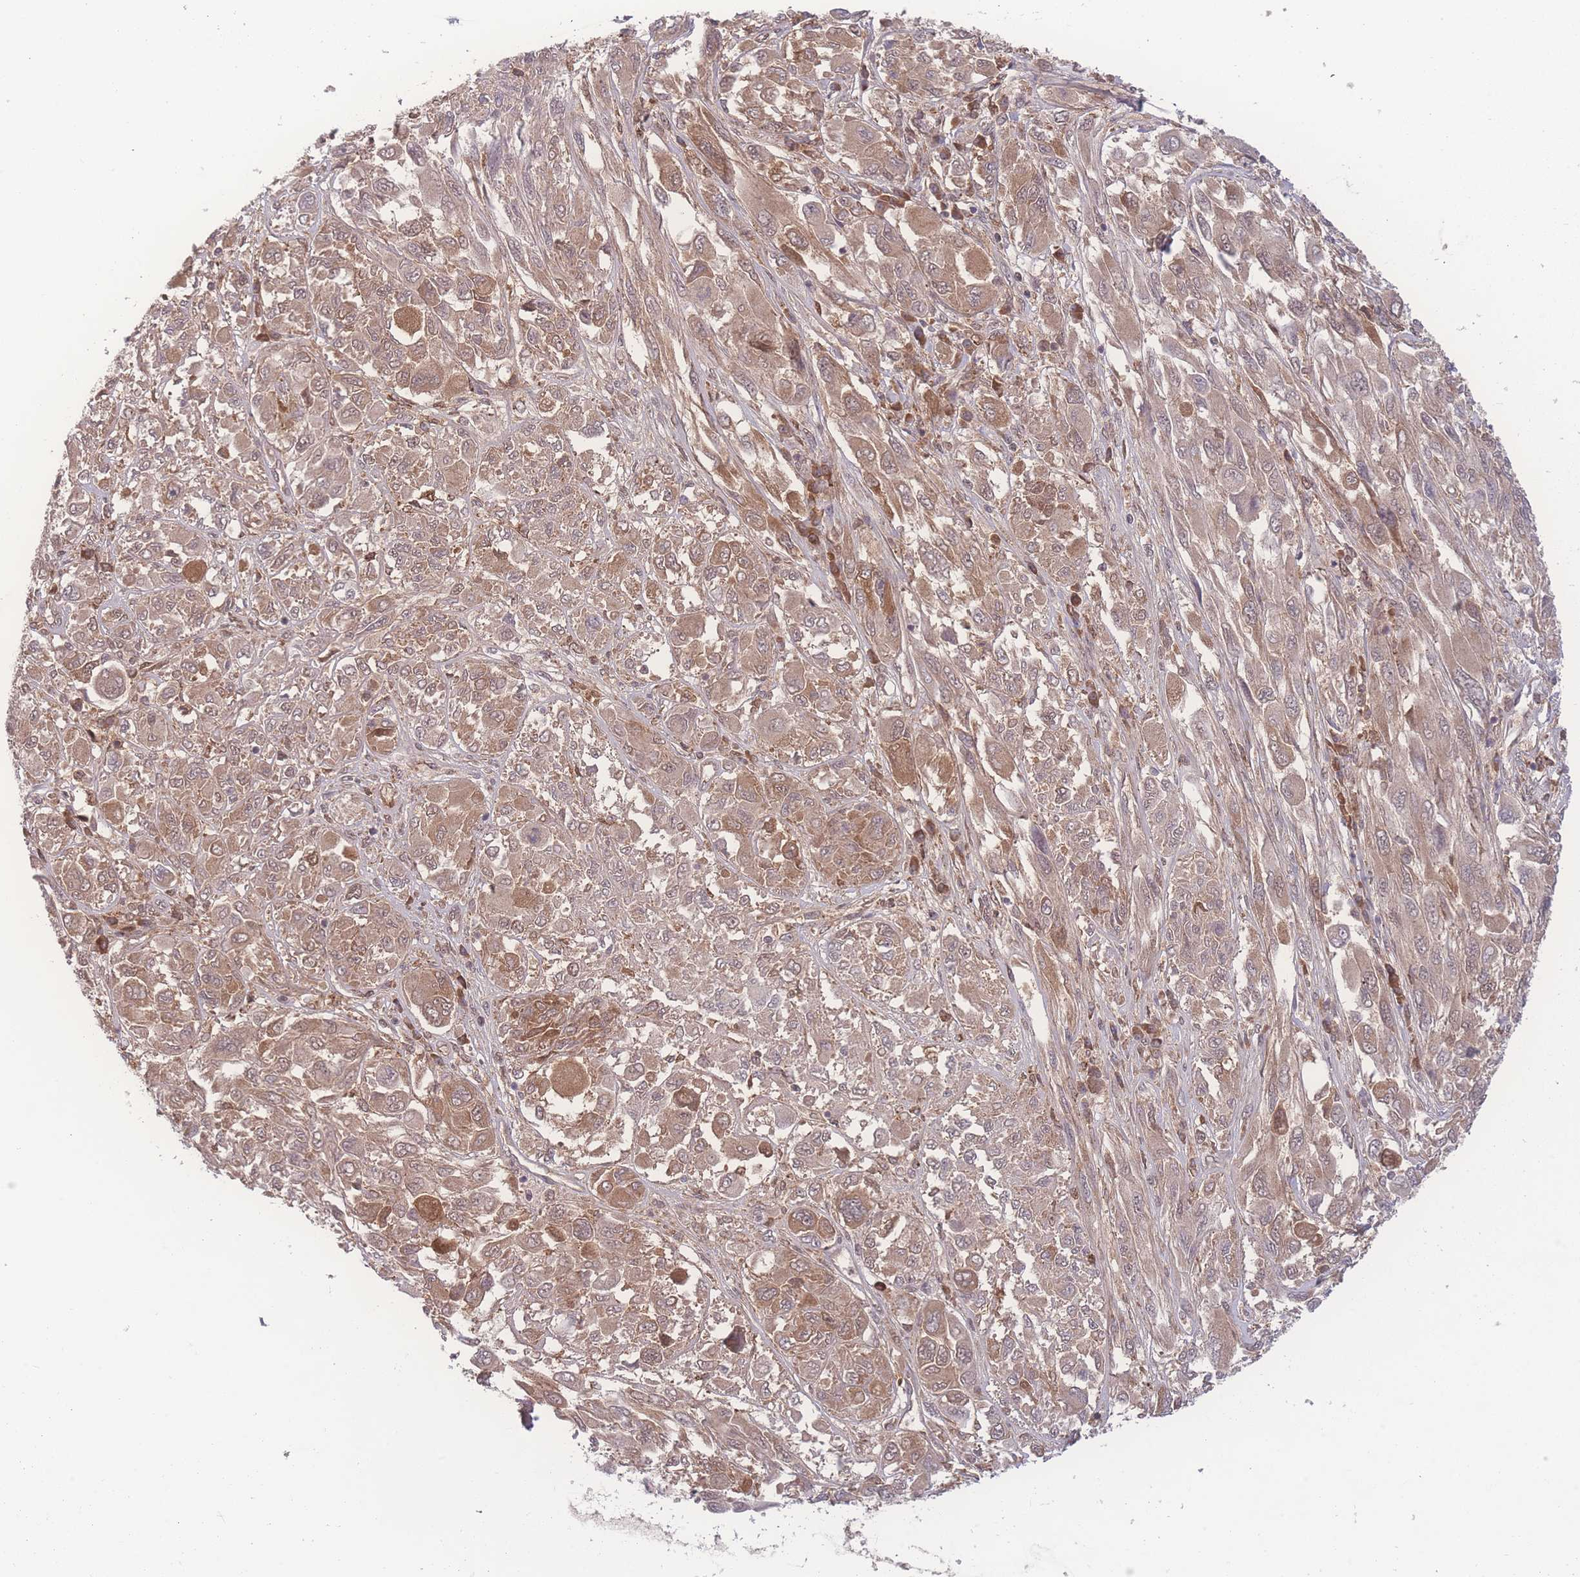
{"staining": {"intensity": "moderate", "quantity": "25%-75%", "location": "cytoplasmic/membranous"}, "tissue": "melanoma", "cell_type": "Tumor cells", "image_type": "cancer", "snomed": [{"axis": "morphology", "description": "Malignant melanoma, NOS"}, {"axis": "topography", "description": "Skin"}], "caption": "Moderate cytoplasmic/membranous positivity for a protein is appreciated in about 25%-75% of tumor cells of malignant melanoma using immunohistochemistry (IHC).", "gene": "RAVER1", "patient": {"sex": "female", "age": 91}}